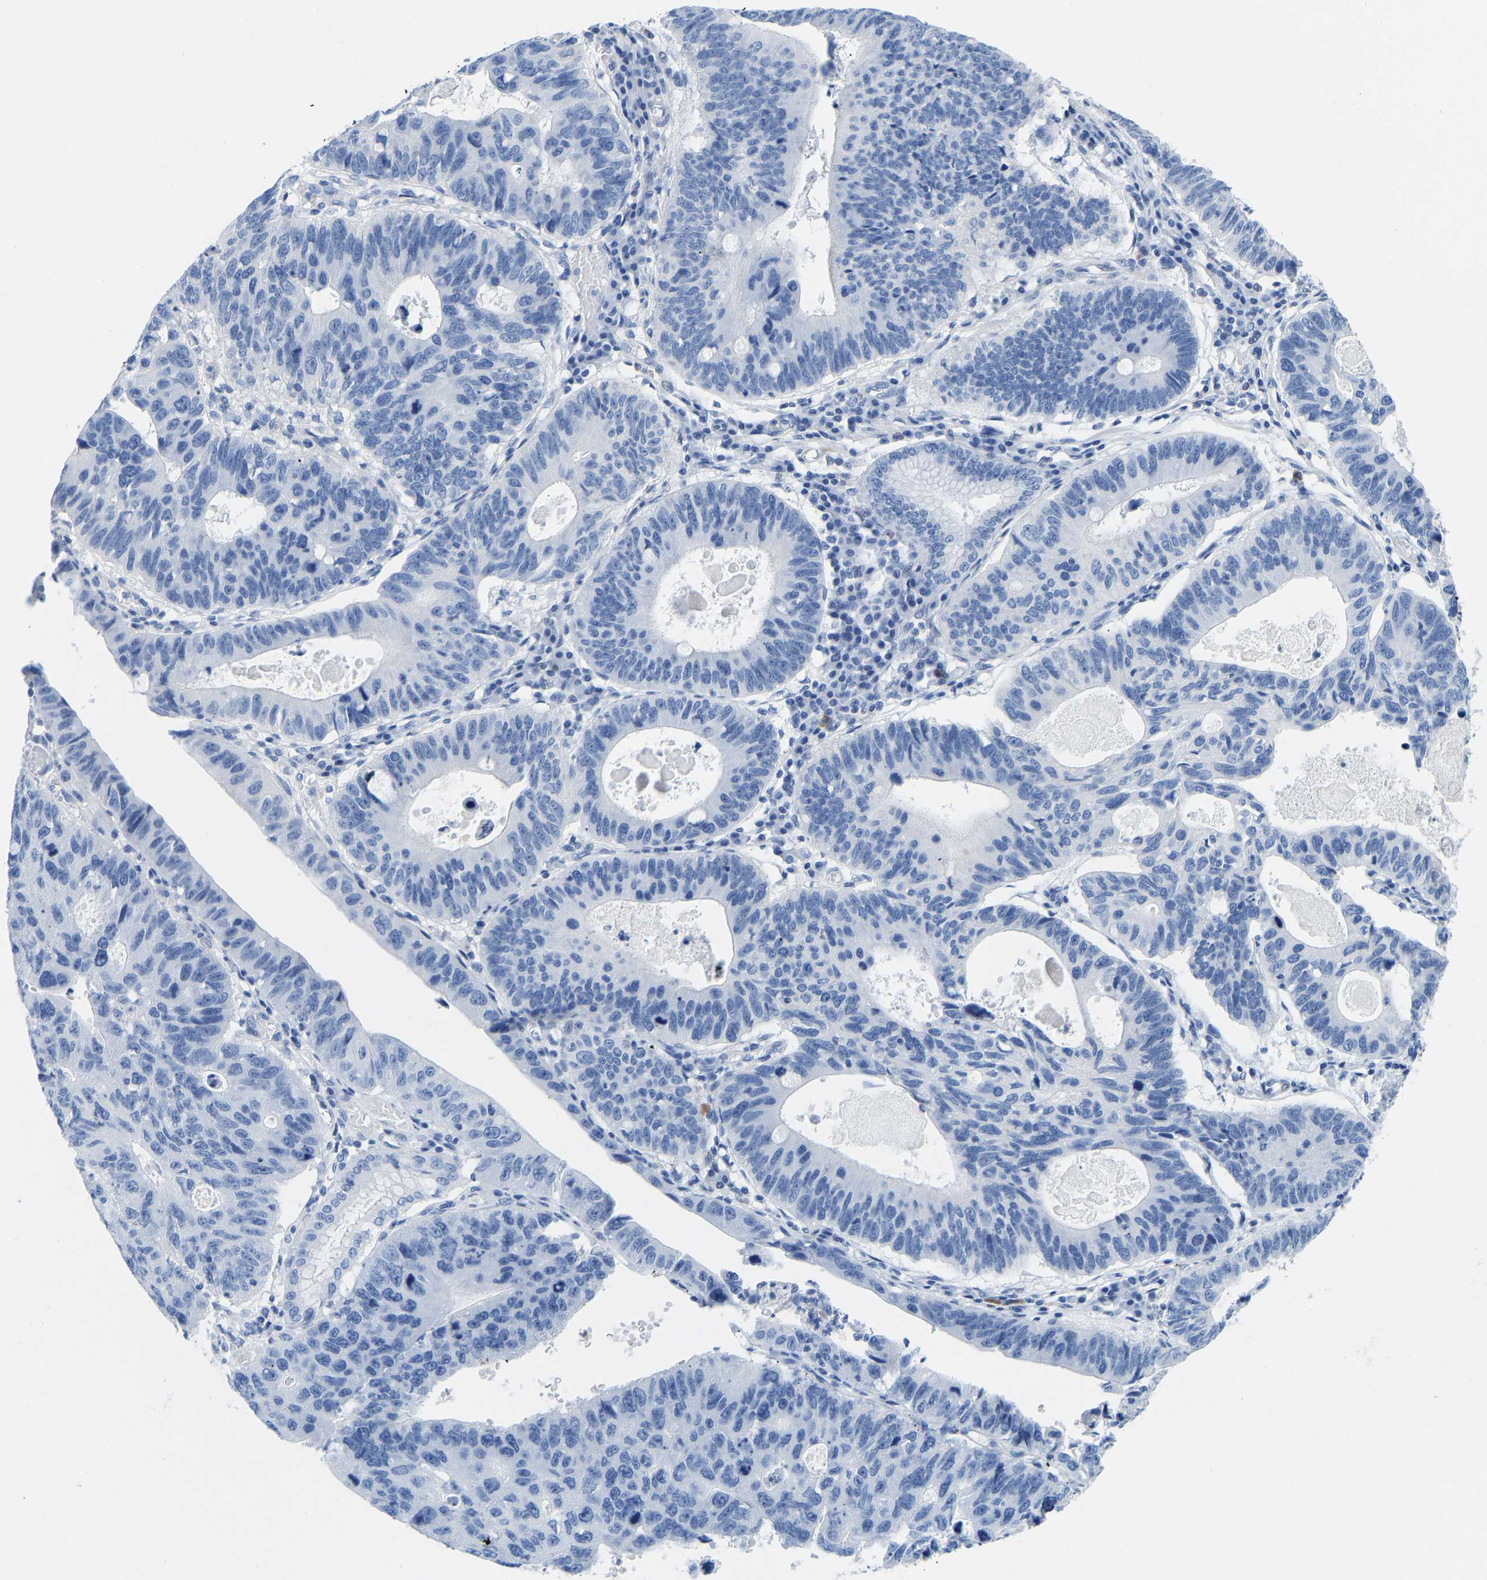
{"staining": {"intensity": "negative", "quantity": "none", "location": "none"}, "tissue": "stomach cancer", "cell_type": "Tumor cells", "image_type": "cancer", "snomed": [{"axis": "morphology", "description": "Adenocarcinoma, NOS"}, {"axis": "topography", "description": "Stomach"}], "caption": "Tumor cells show no significant positivity in stomach cancer. The staining was performed using DAB (3,3'-diaminobenzidine) to visualize the protein expression in brown, while the nuclei were stained in blue with hematoxylin (Magnification: 20x).", "gene": "NKAIN3", "patient": {"sex": "male", "age": 59}}